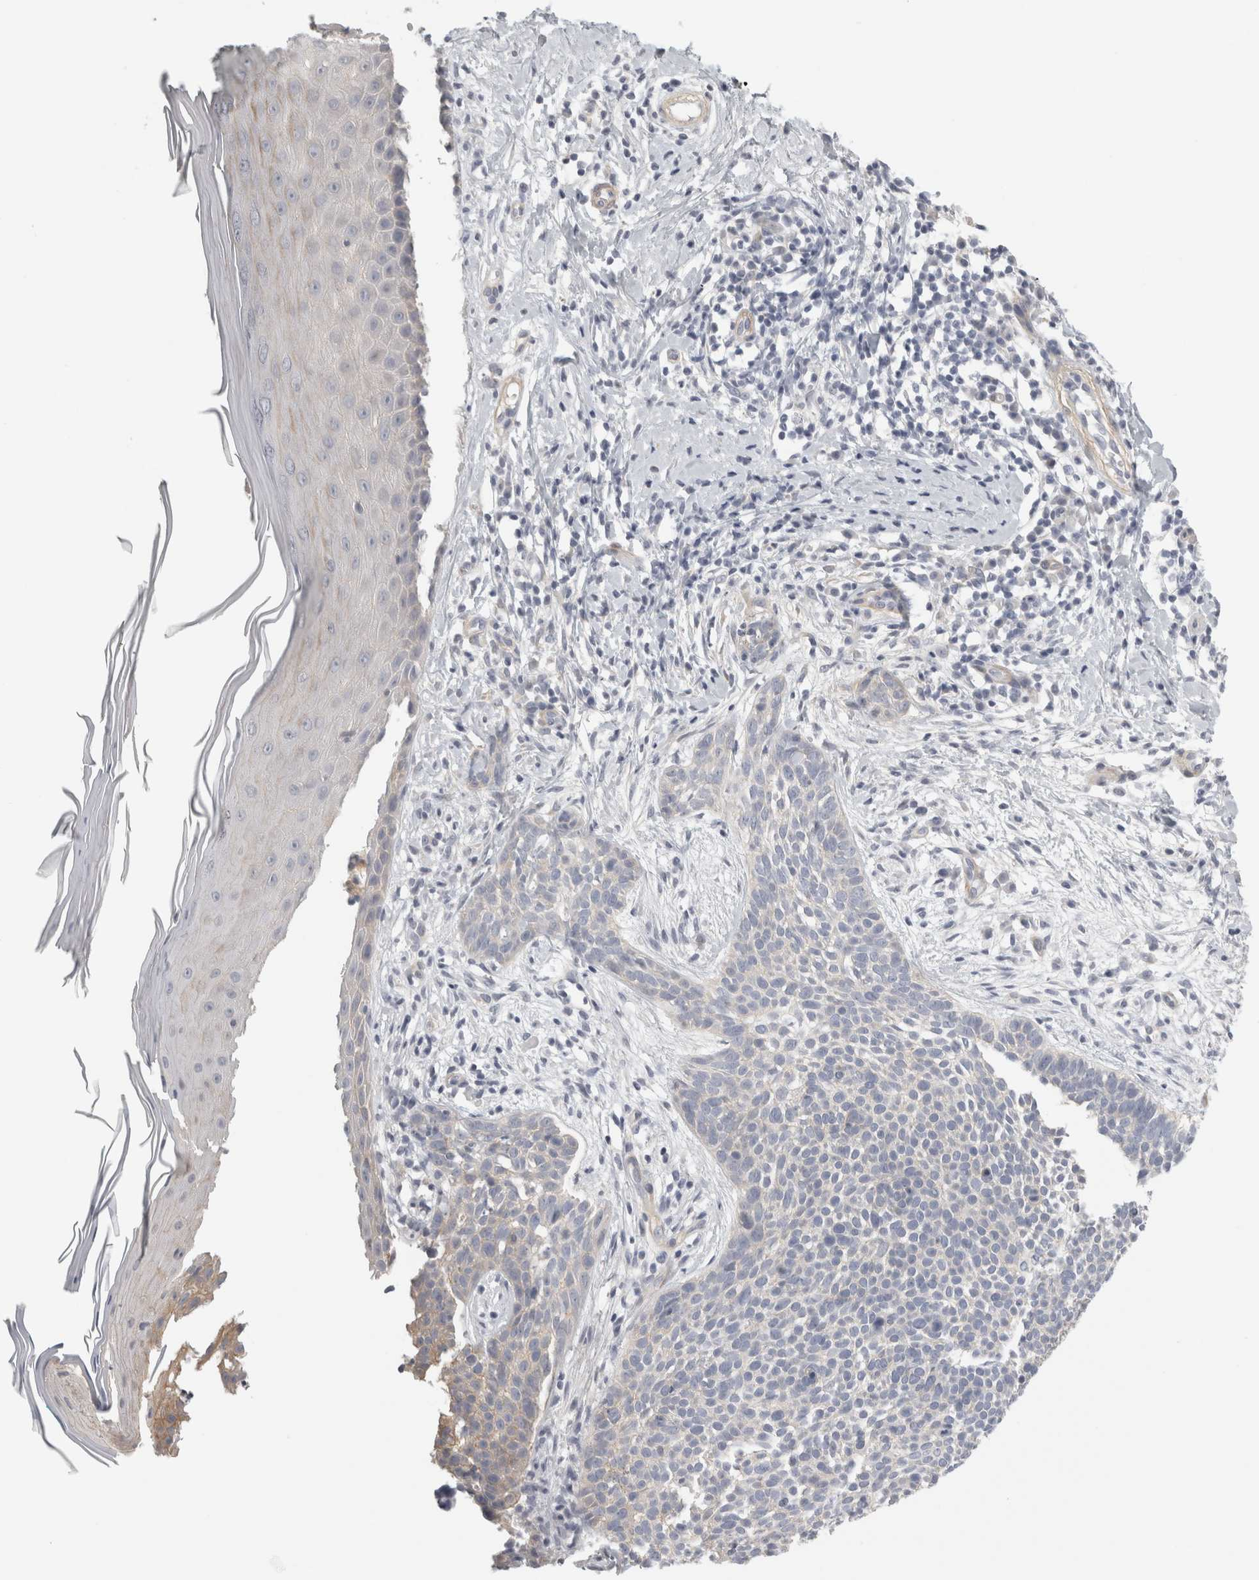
{"staining": {"intensity": "negative", "quantity": "none", "location": "none"}, "tissue": "skin cancer", "cell_type": "Tumor cells", "image_type": "cancer", "snomed": [{"axis": "morphology", "description": "Normal tissue, NOS"}, {"axis": "morphology", "description": "Basal cell carcinoma"}, {"axis": "topography", "description": "Skin"}], "caption": "Tumor cells are negative for protein expression in human basal cell carcinoma (skin).", "gene": "FBLIM1", "patient": {"sex": "male", "age": 67}}